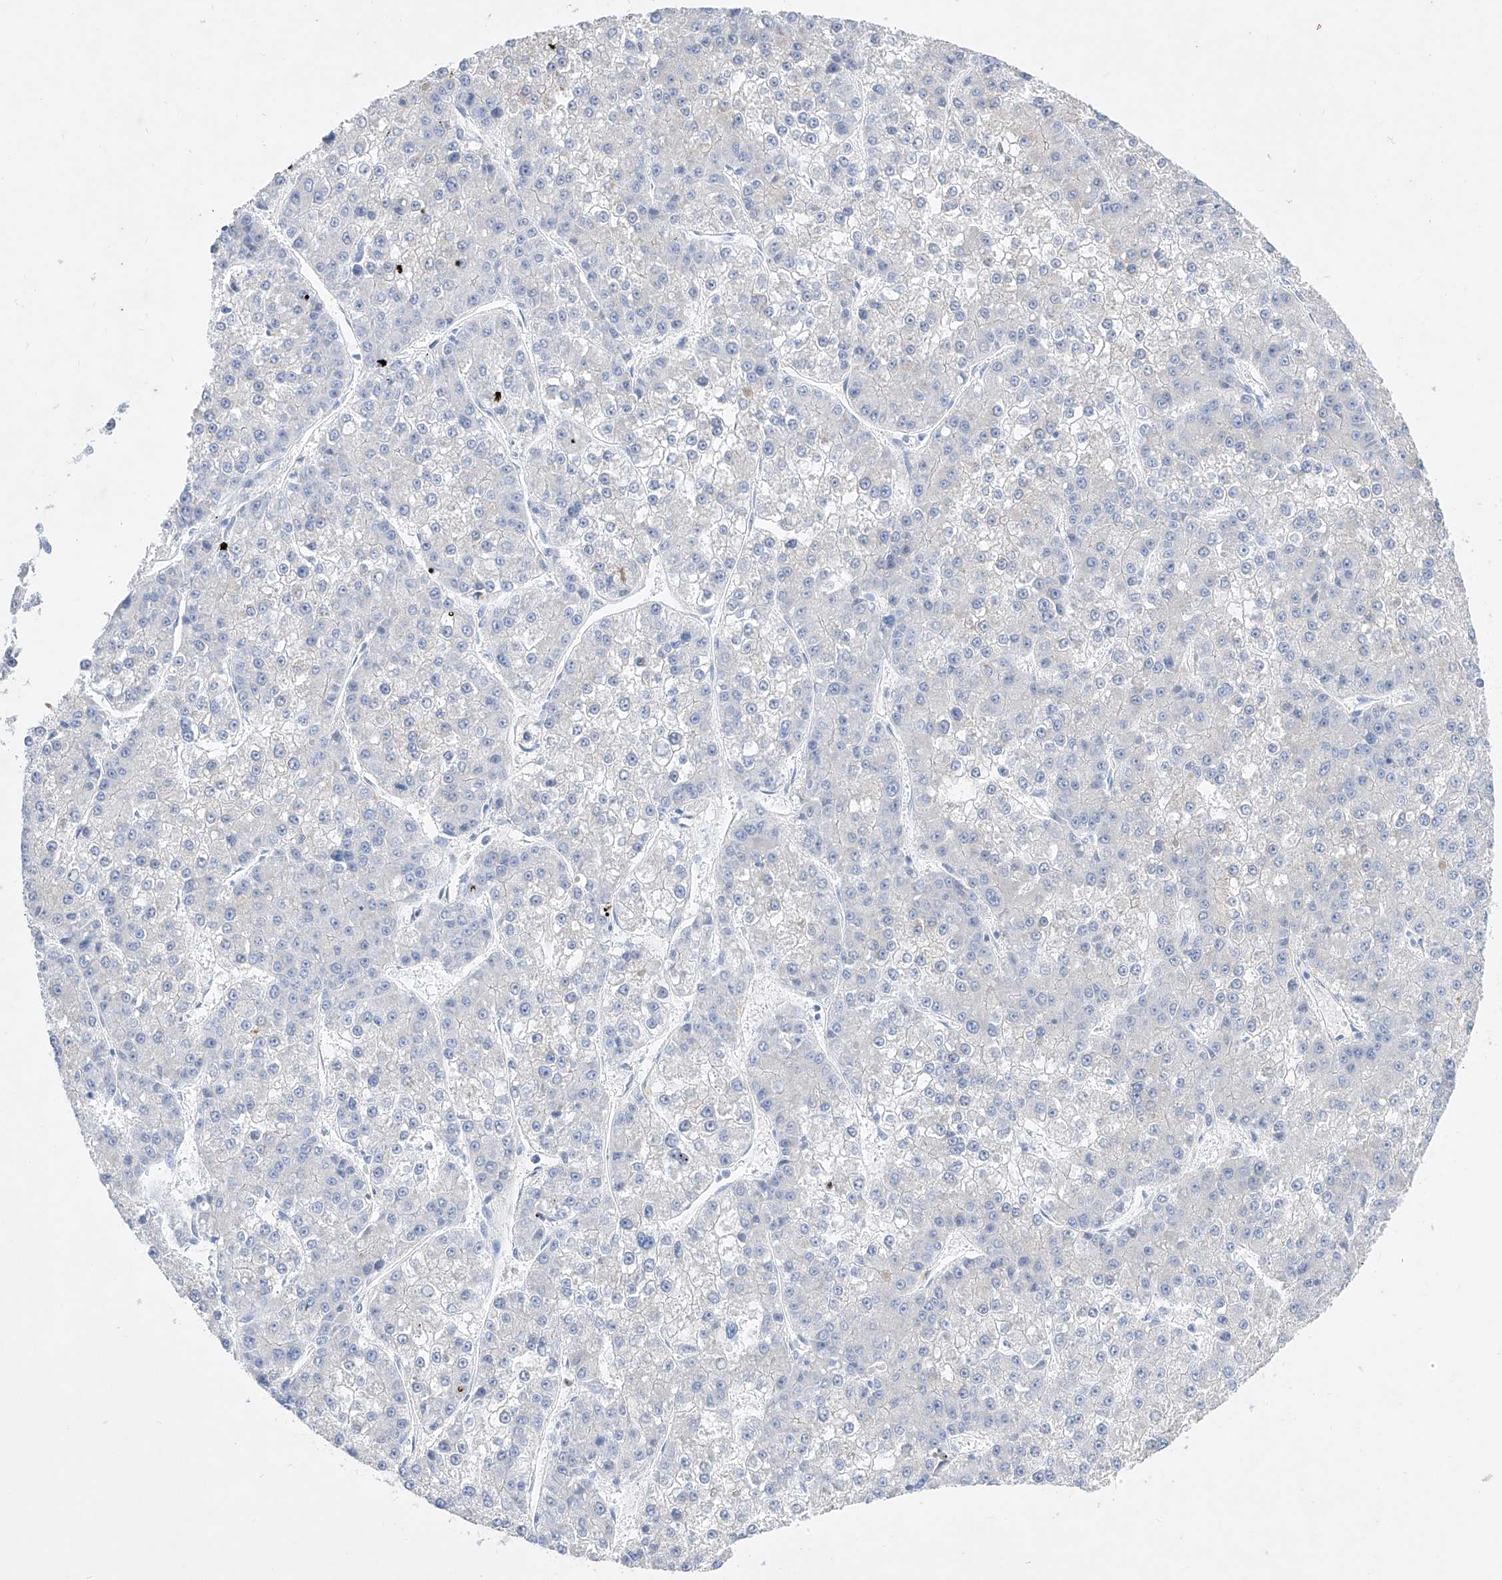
{"staining": {"intensity": "negative", "quantity": "none", "location": "none"}, "tissue": "liver cancer", "cell_type": "Tumor cells", "image_type": "cancer", "snomed": [{"axis": "morphology", "description": "Carcinoma, Hepatocellular, NOS"}, {"axis": "topography", "description": "Liver"}], "caption": "There is no significant positivity in tumor cells of liver cancer.", "gene": "TM7SF2", "patient": {"sex": "female", "age": 73}}